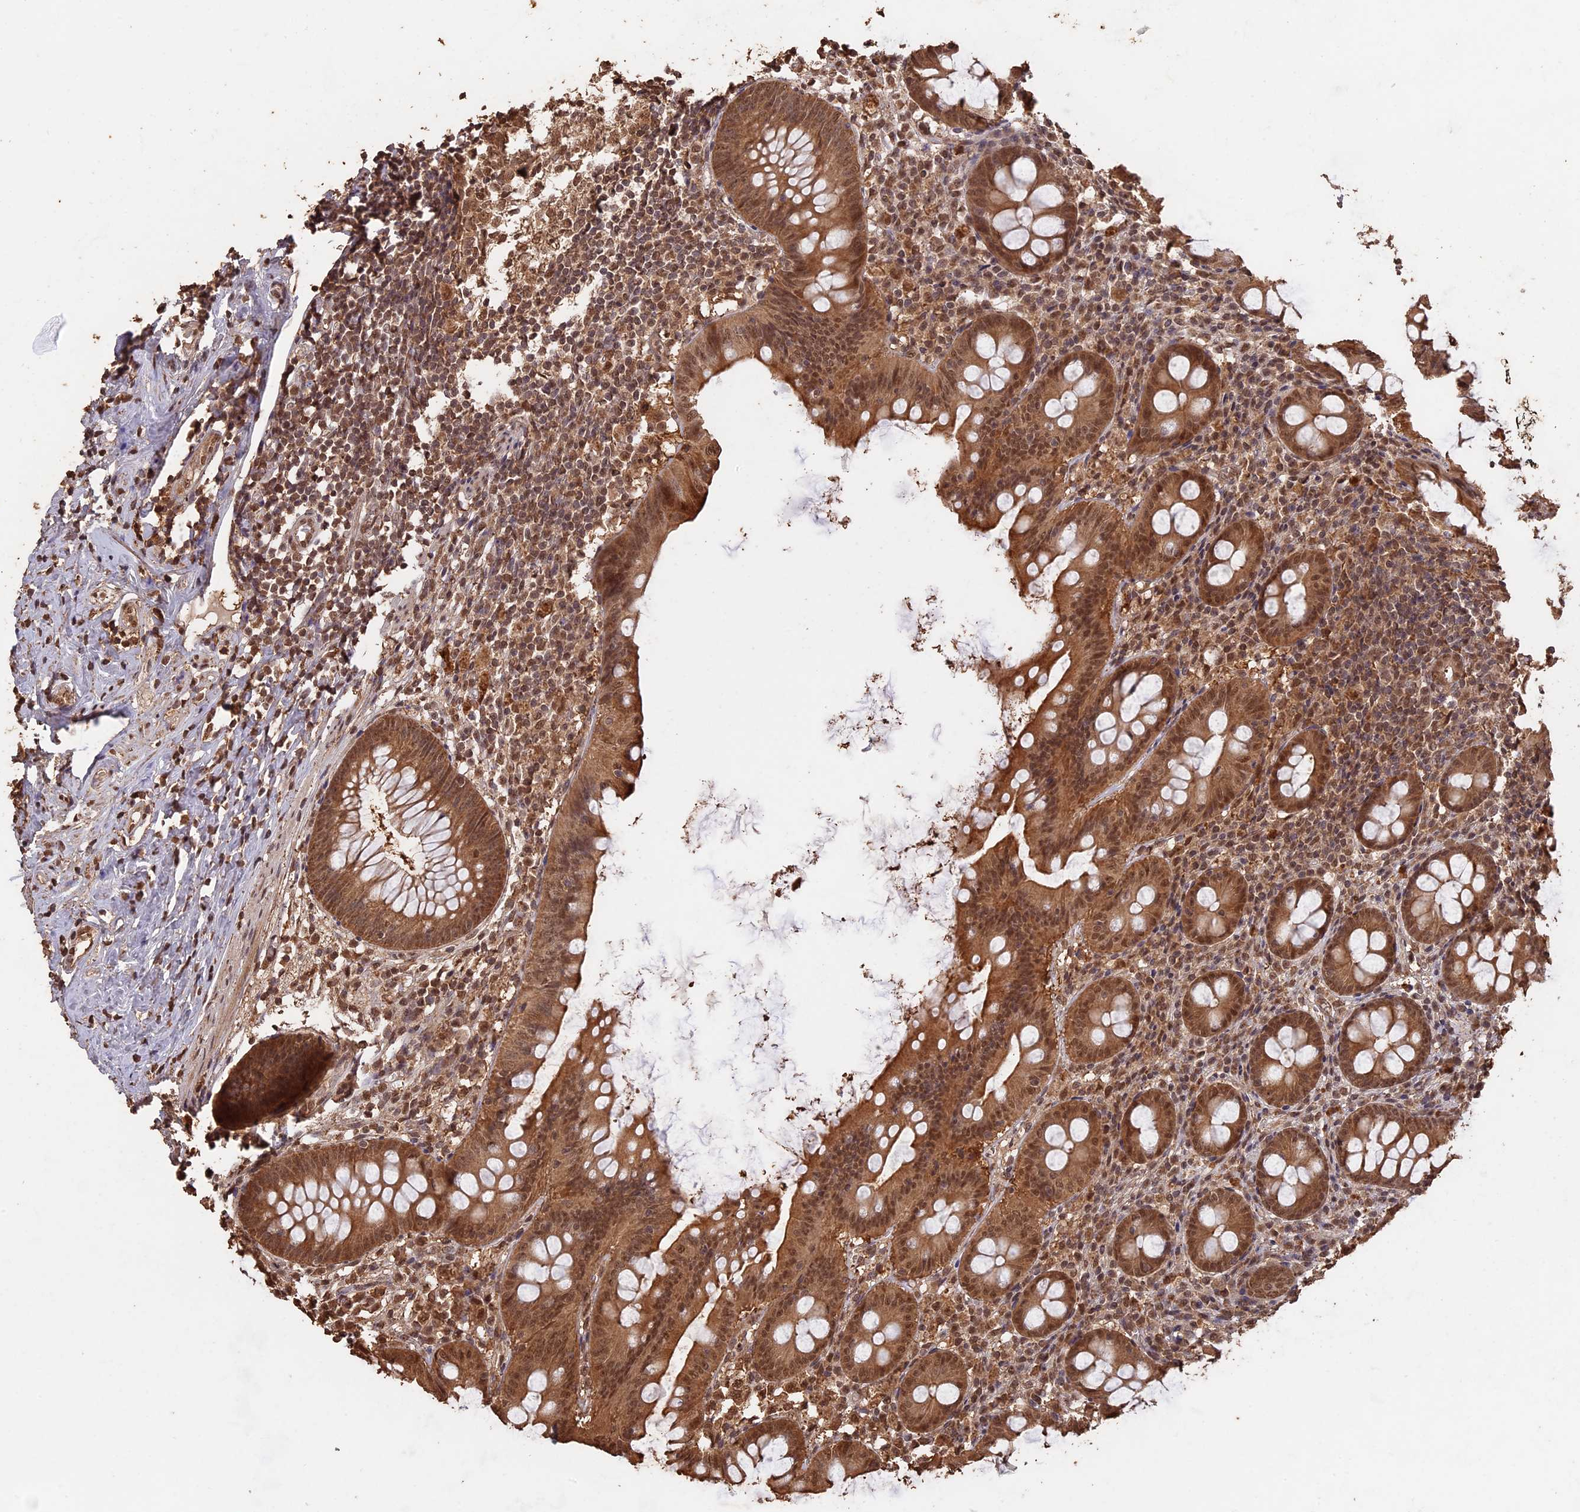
{"staining": {"intensity": "moderate", "quantity": ">75%", "location": "cytoplasmic/membranous,nuclear"}, "tissue": "appendix", "cell_type": "Glandular cells", "image_type": "normal", "snomed": [{"axis": "morphology", "description": "Normal tissue, NOS"}, {"axis": "topography", "description": "Appendix"}], "caption": "Glandular cells reveal moderate cytoplasmic/membranous,nuclear positivity in approximately >75% of cells in normal appendix. (DAB IHC with brightfield microscopy, high magnification).", "gene": "PSMC6", "patient": {"sex": "female", "age": 51}}